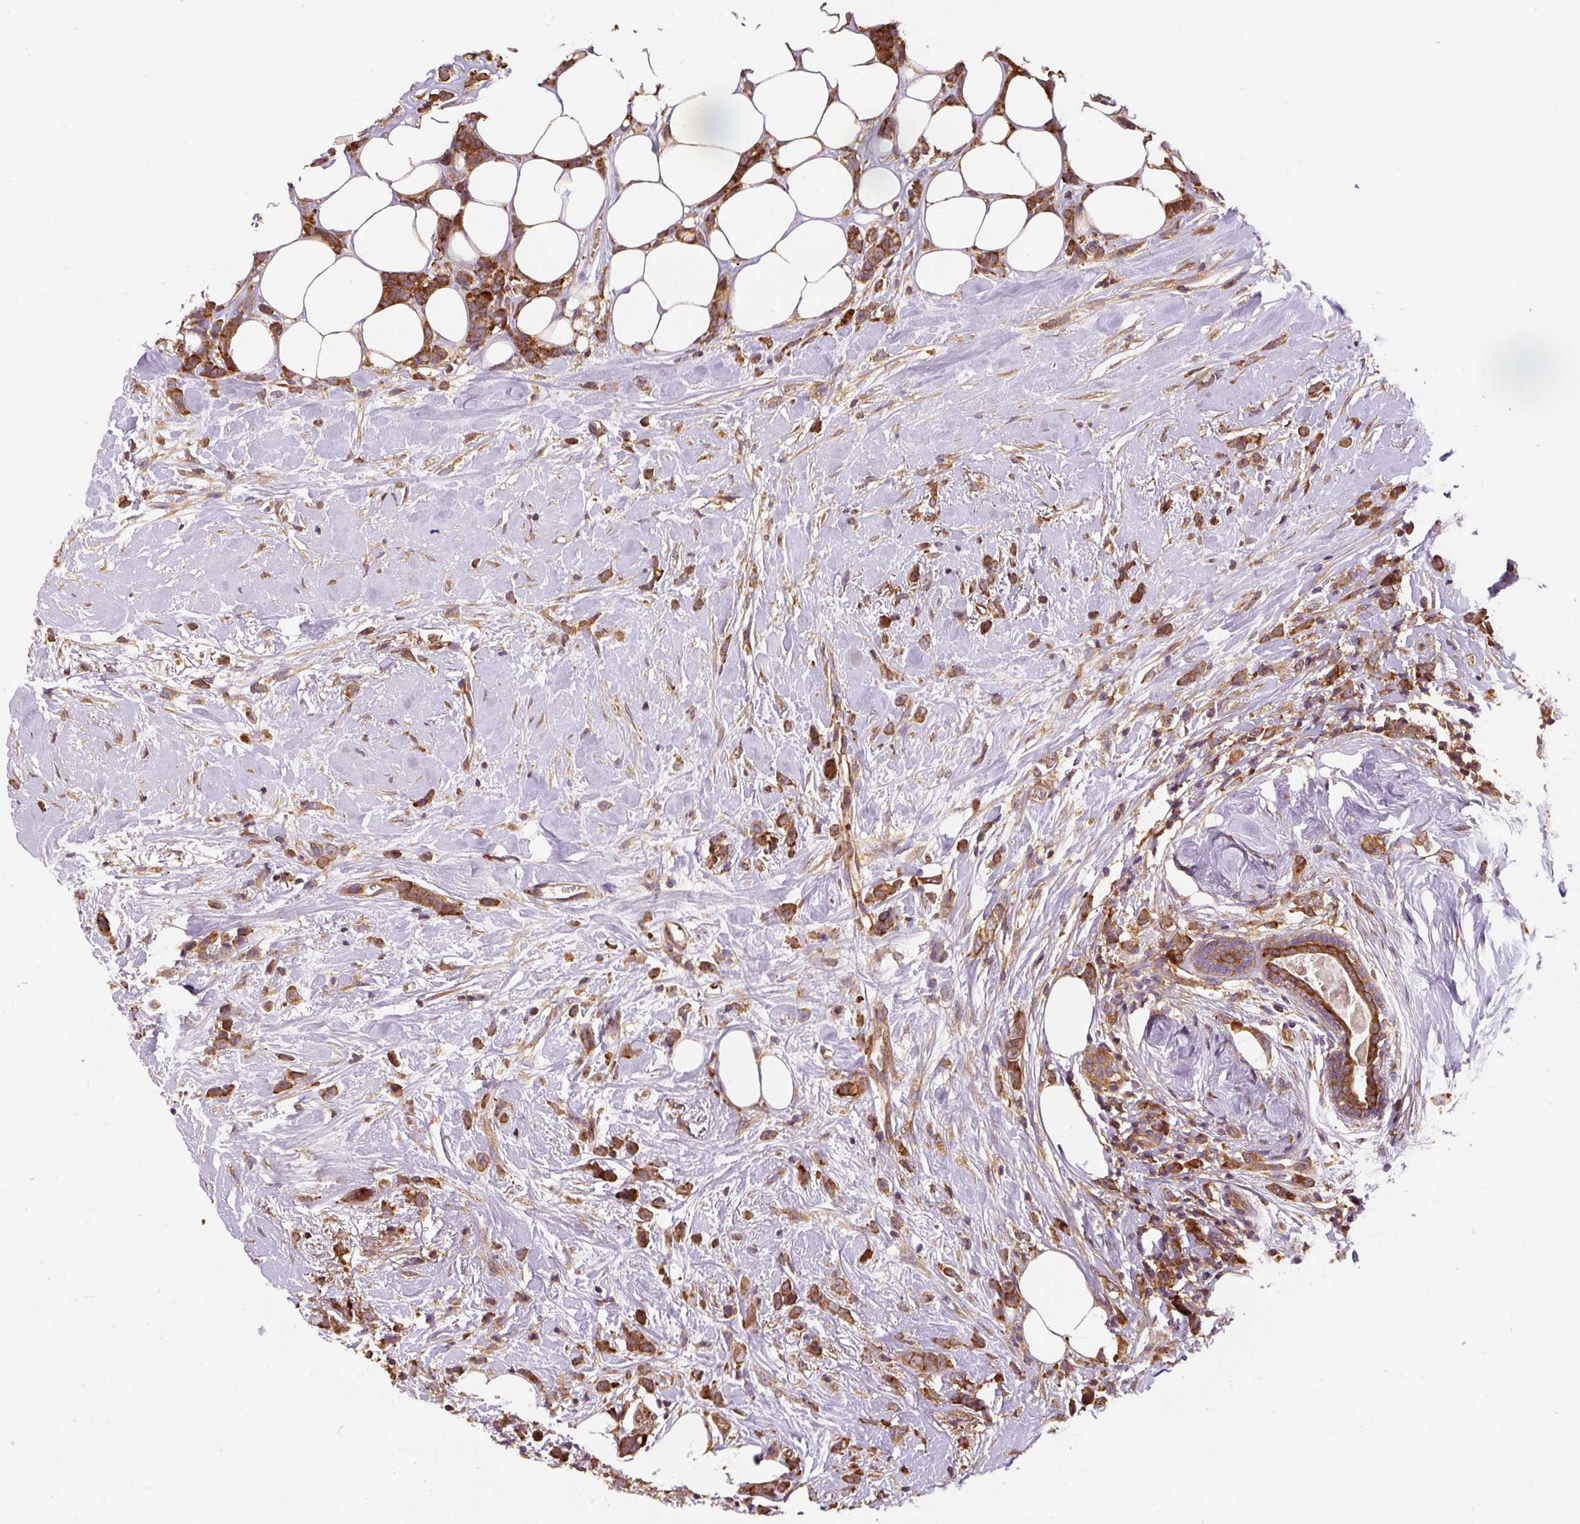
{"staining": {"intensity": "strong", "quantity": ">75%", "location": "cytoplasmic/membranous"}, "tissue": "breast cancer", "cell_type": "Tumor cells", "image_type": "cancer", "snomed": [{"axis": "morphology", "description": "Duct carcinoma"}, {"axis": "topography", "description": "Breast"}], "caption": "IHC micrograph of breast invasive ductal carcinoma stained for a protein (brown), which reveals high levels of strong cytoplasmic/membranous positivity in approximately >75% of tumor cells.", "gene": "EIF2S2", "patient": {"sex": "female", "age": 80}}